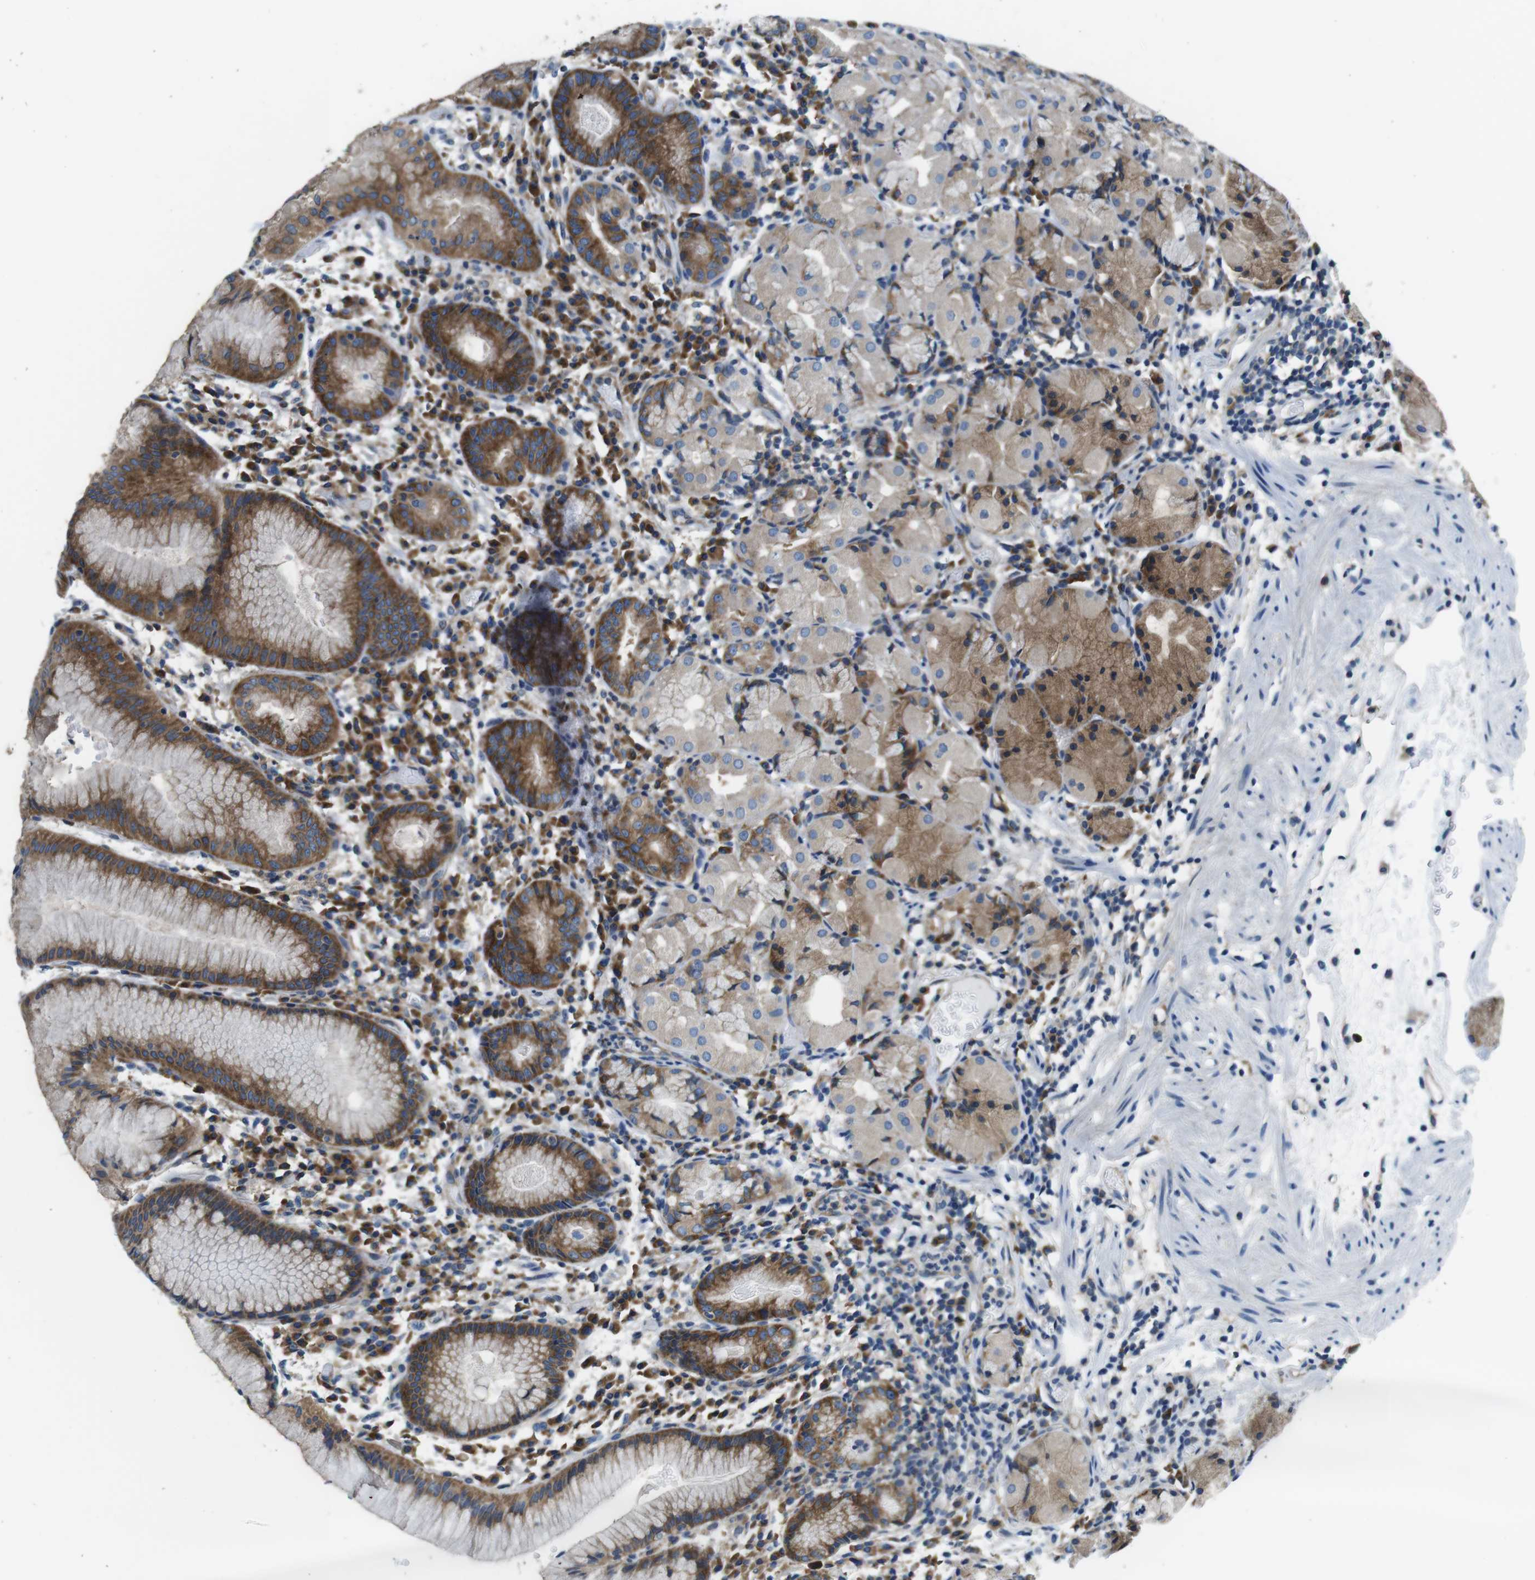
{"staining": {"intensity": "strong", "quantity": "25%-75%", "location": "cytoplasmic/membranous"}, "tissue": "stomach", "cell_type": "Glandular cells", "image_type": "normal", "snomed": [{"axis": "morphology", "description": "Normal tissue, NOS"}, {"axis": "topography", "description": "Stomach"}, {"axis": "topography", "description": "Stomach, lower"}], "caption": "Benign stomach displays strong cytoplasmic/membranous expression in approximately 25%-75% of glandular cells Nuclei are stained in blue..", "gene": "EIF2B5", "patient": {"sex": "female", "age": 75}}